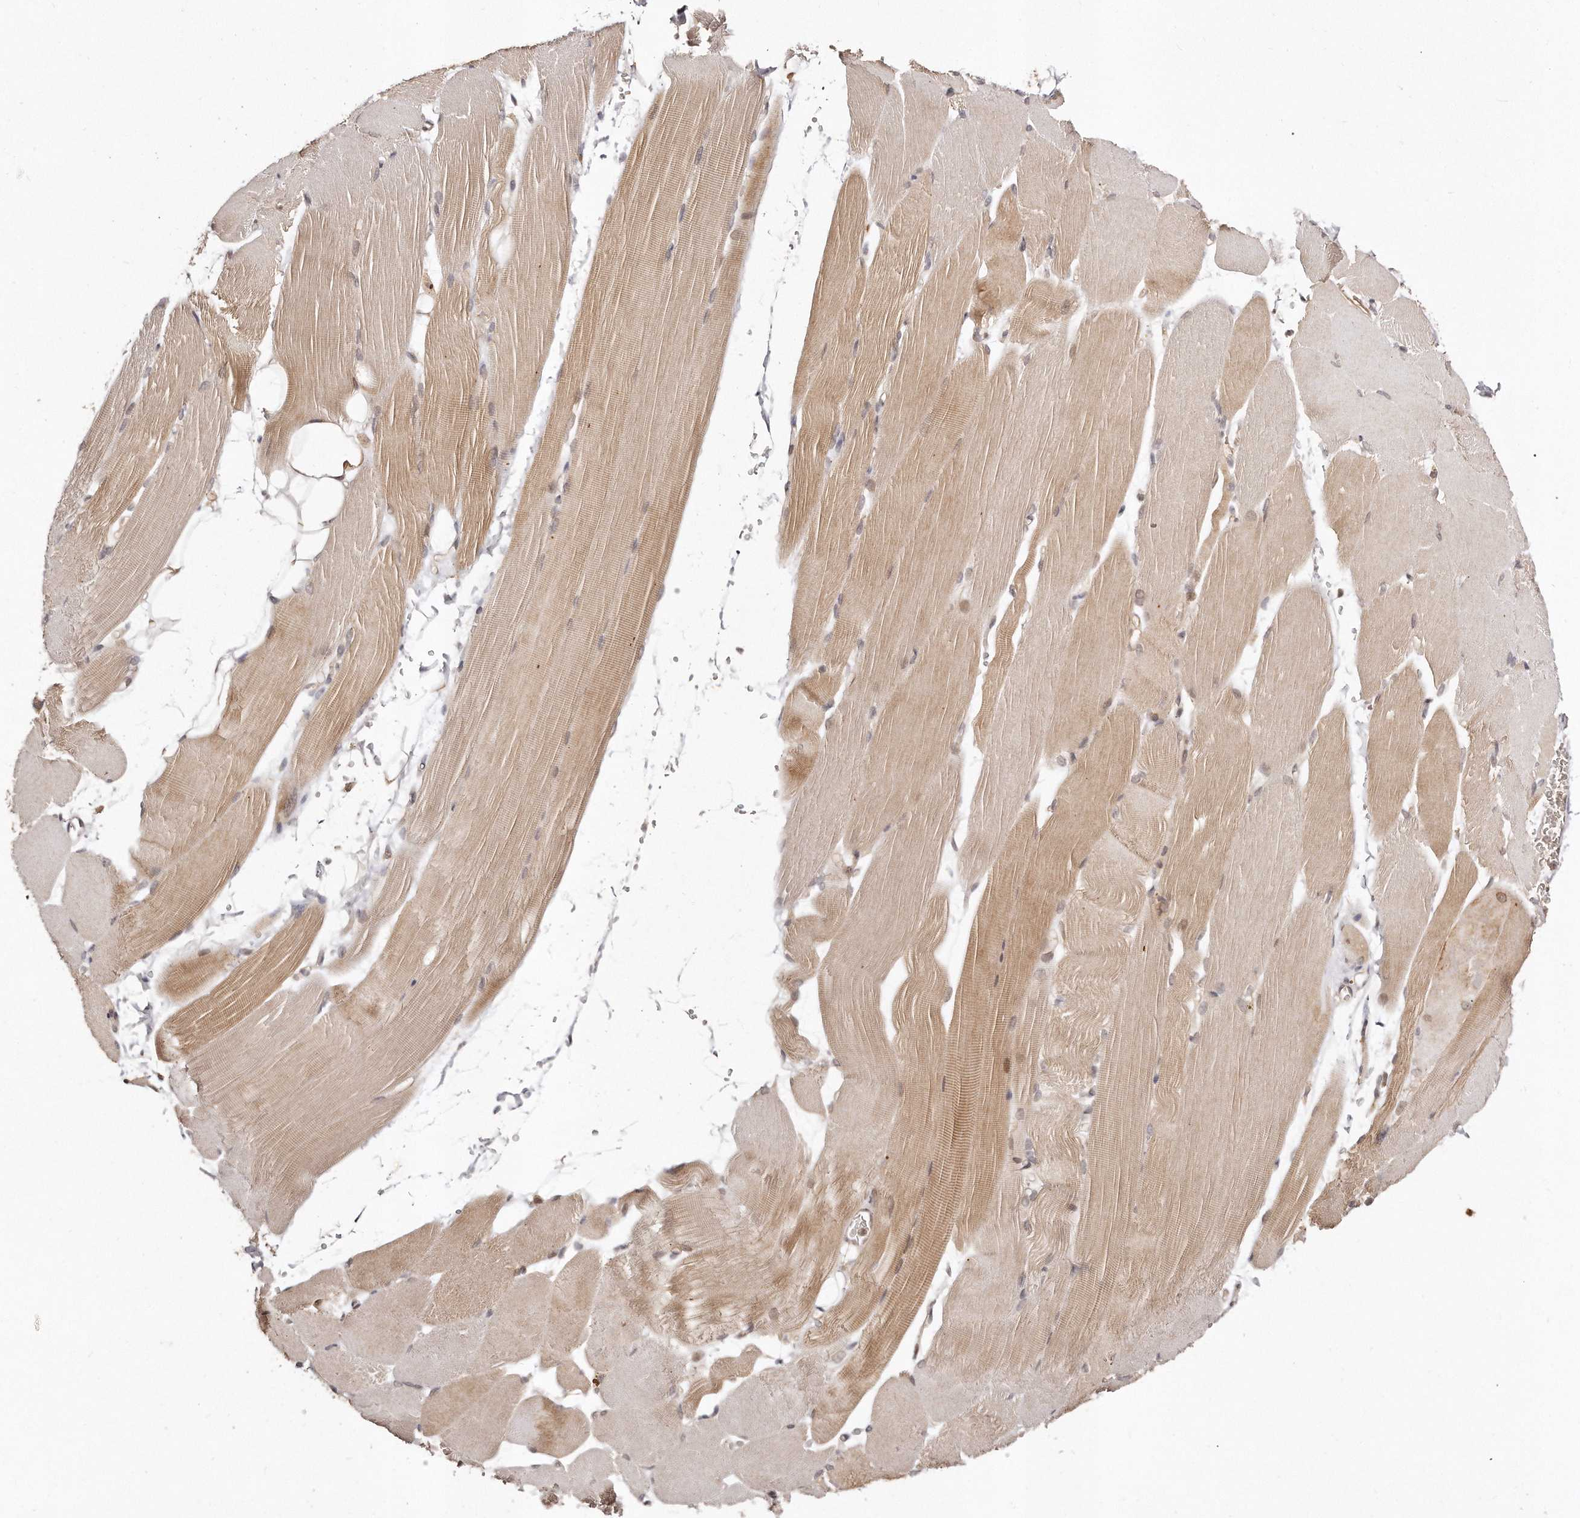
{"staining": {"intensity": "moderate", "quantity": "25%-75%", "location": "cytoplasmic/membranous,nuclear"}, "tissue": "skeletal muscle", "cell_type": "Myocytes", "image_type": "normal", "snomed": [{"axis": "morphology", "description": "Normal tissue, NOS"}, {"axis": "topography", "description": "Skeletal muscle"}, {"axis": "topography", "description": "Parathyroid gland"}], "caption": "DAB (3,3'-diaminobenzidine) immunohistochemical staining of benign skeletal muscle reveals moderate cytoplasmic/membranous,nuclear protein expression in about 25%-75% of myocytes. (DAB IHC, brown staining for protein, blue staining for nuclei).", "gene": "SOX4", "patient": {"sex": "female", "age": 37}}